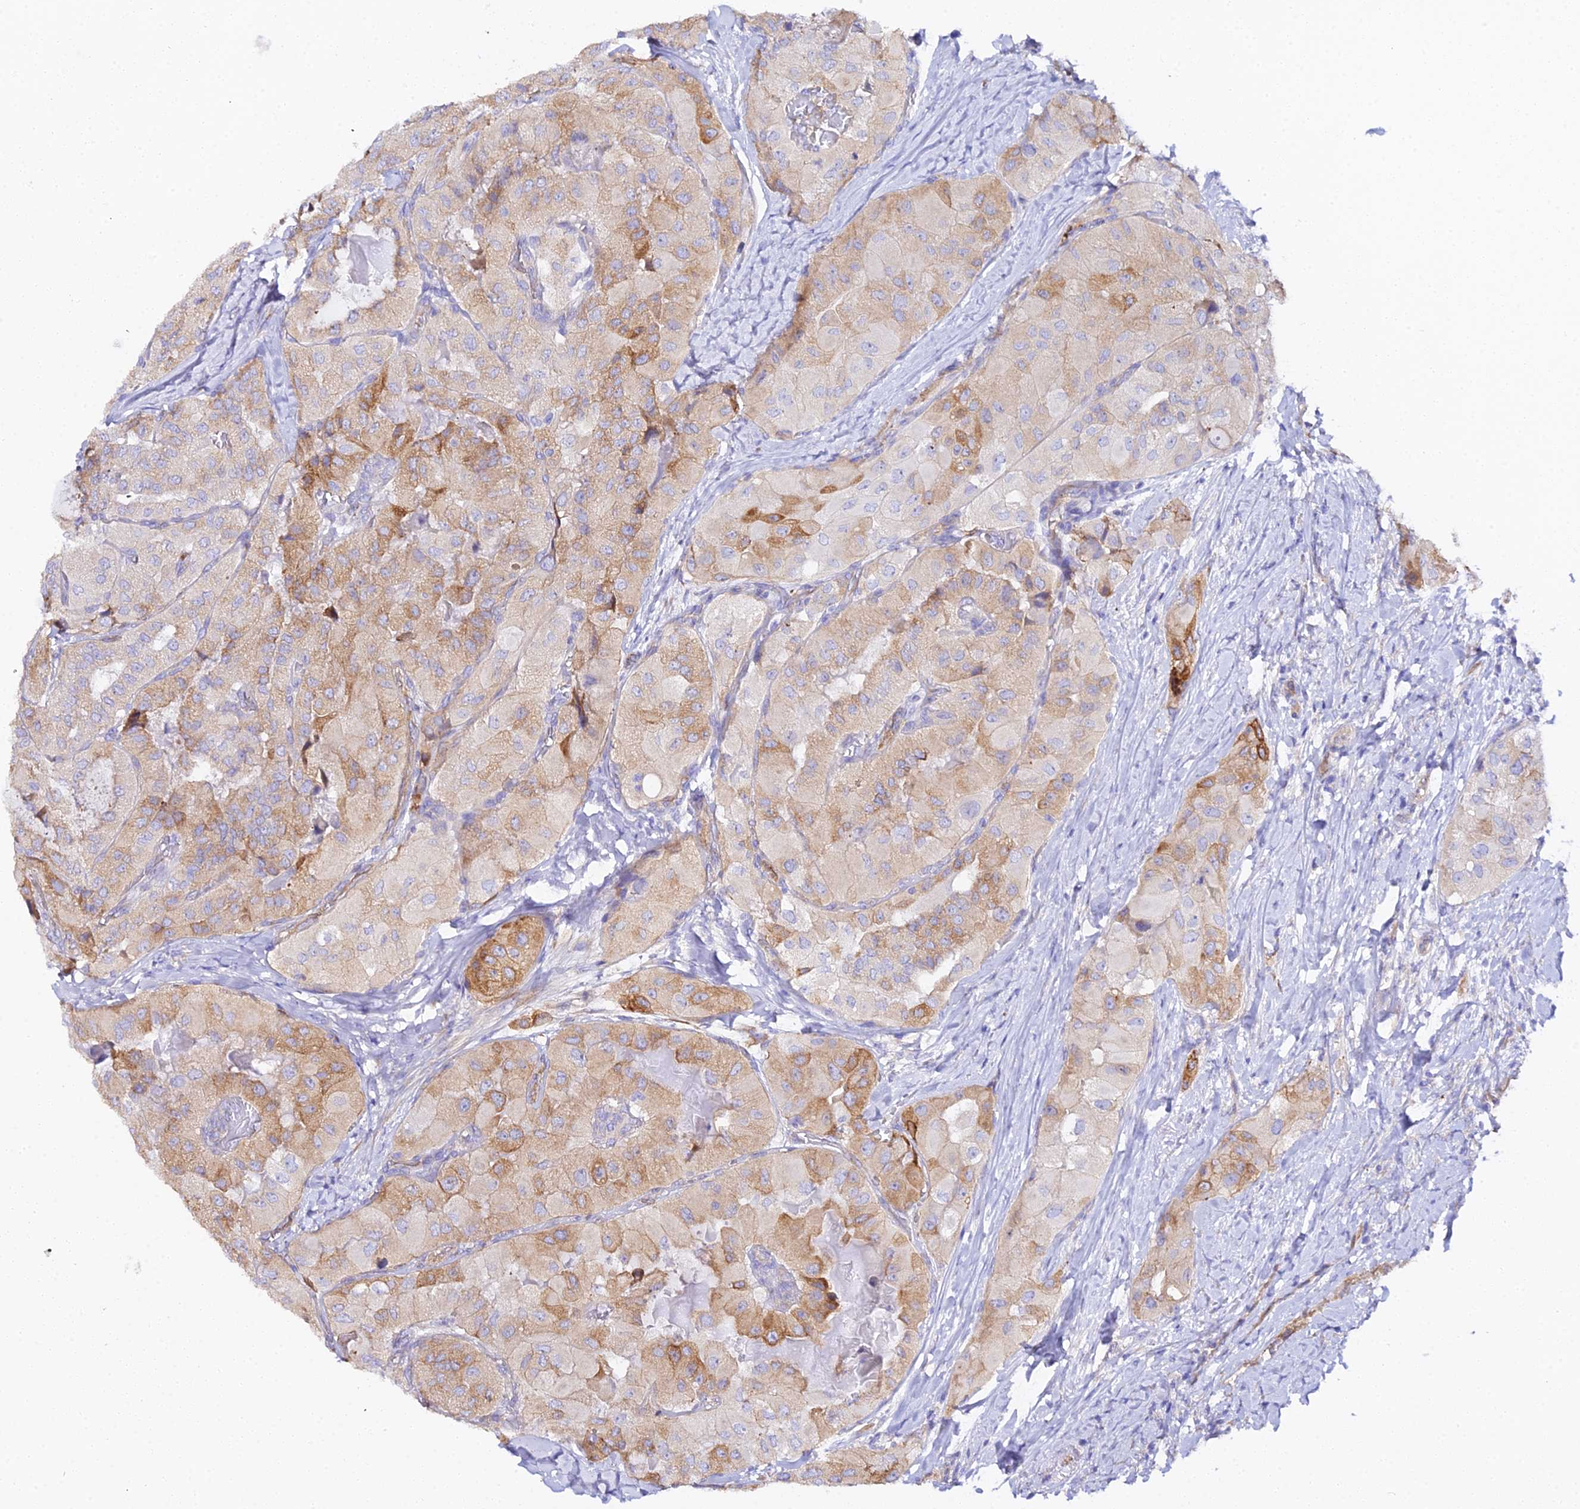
{"staining": {"intensity": "moderate", "quantity": "<25%", "location": "cytoplasmic/membranous"}, "tissue": "thyroid cancer", "cell_type": "Tumor cells", "image_type": "cancer", "snomed": [{"axis": "morphology", "description": "Normal tissue, NOS"}, {"axis": "morphology", "description": "Papillary adenocarcinoma, NOS"}, {"axis": "topography", "description": "Thyroid gland"}], "caption": "Moderate cytoplasmic/membranous expression is present in about <25% of tumor cells in papillary adenocarcinoma (thyroid).", "gene": "CFAP45", "patient": {"sex": "female", "age": 59}}